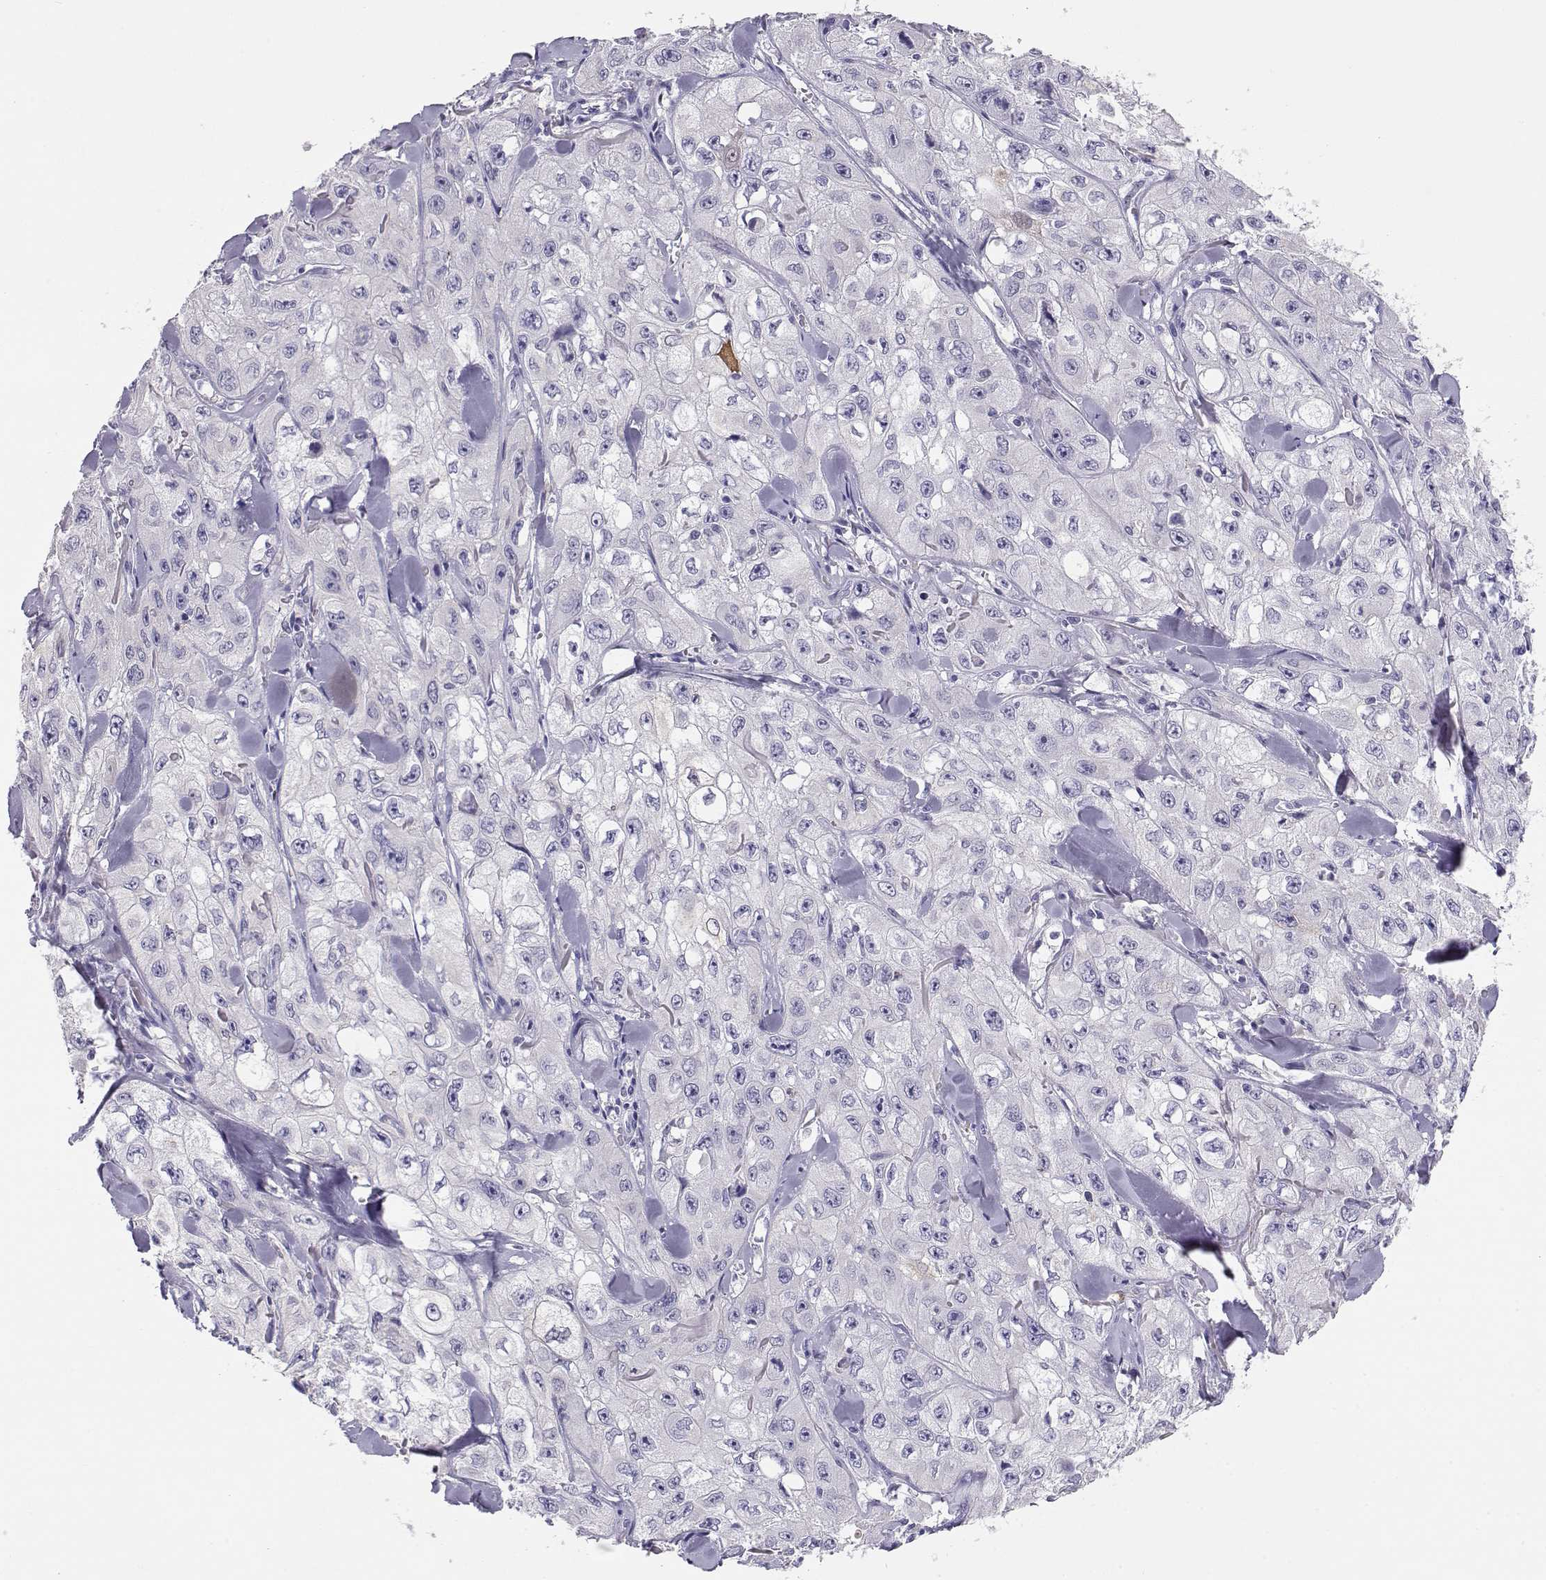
{"staining": {"intensity": "negative", "quantity": "none", "location": "none"}, "tissue": "skin cancer", "cell_type": "Tumor cells", "image_type": "cancer", "snomed": [{"axis": "morphology", "description": "Squamous cell carcinoma, NOS"}, {"axis": "topography", "description": "Skin"}, {"axis": "topography", "description": "Subcutis"}], "caption": "Tumor cells are negative for protein expression in human skin cancer. Nuclei are stained in blue.", "gene": "ENDOU", "patient": {"sex": "male", "age": 73}}